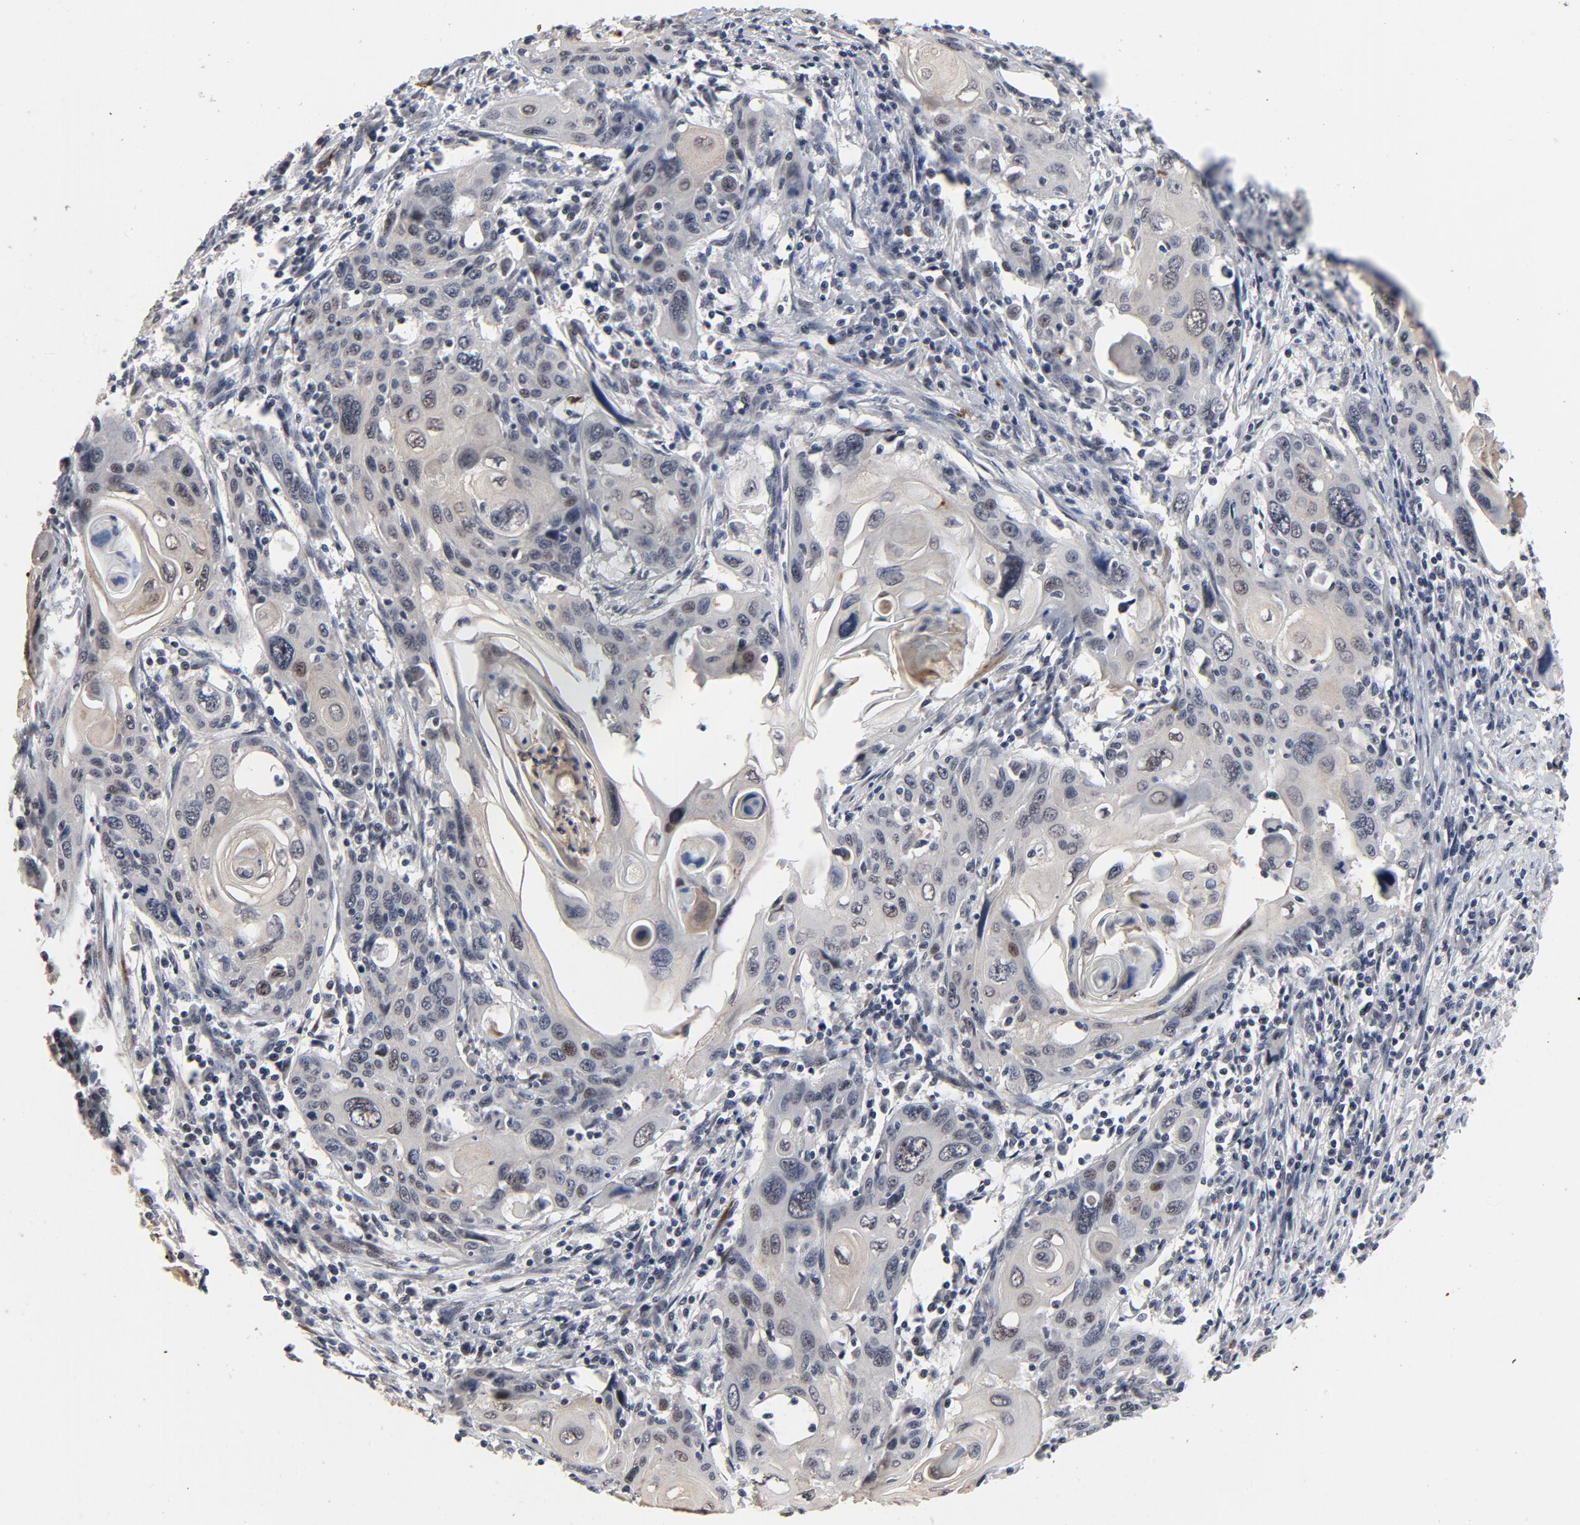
{"staining": {"intensity": "negative", "quantity": "none", "location": "none"}, "tissue": "cervical cancer", "cell_type": "Tumor cells", "image_type": "cancer", "snomed": [{"axis": "morphology", "description": "Squamous cell carcinoma, NOS"}, {"axis": "topography", "description": "Cervix"}], "caption": "This is a micrograph of immunohistochemistry (IHC) staining of cervical cancer (squamous cell carcinoma), which shows no staining in tumor cells. (Immunohistochemistry, brightfield microscopy, high magnification).", "gene": "RTL5", "patient": {"sex": "female", "age": 54}}